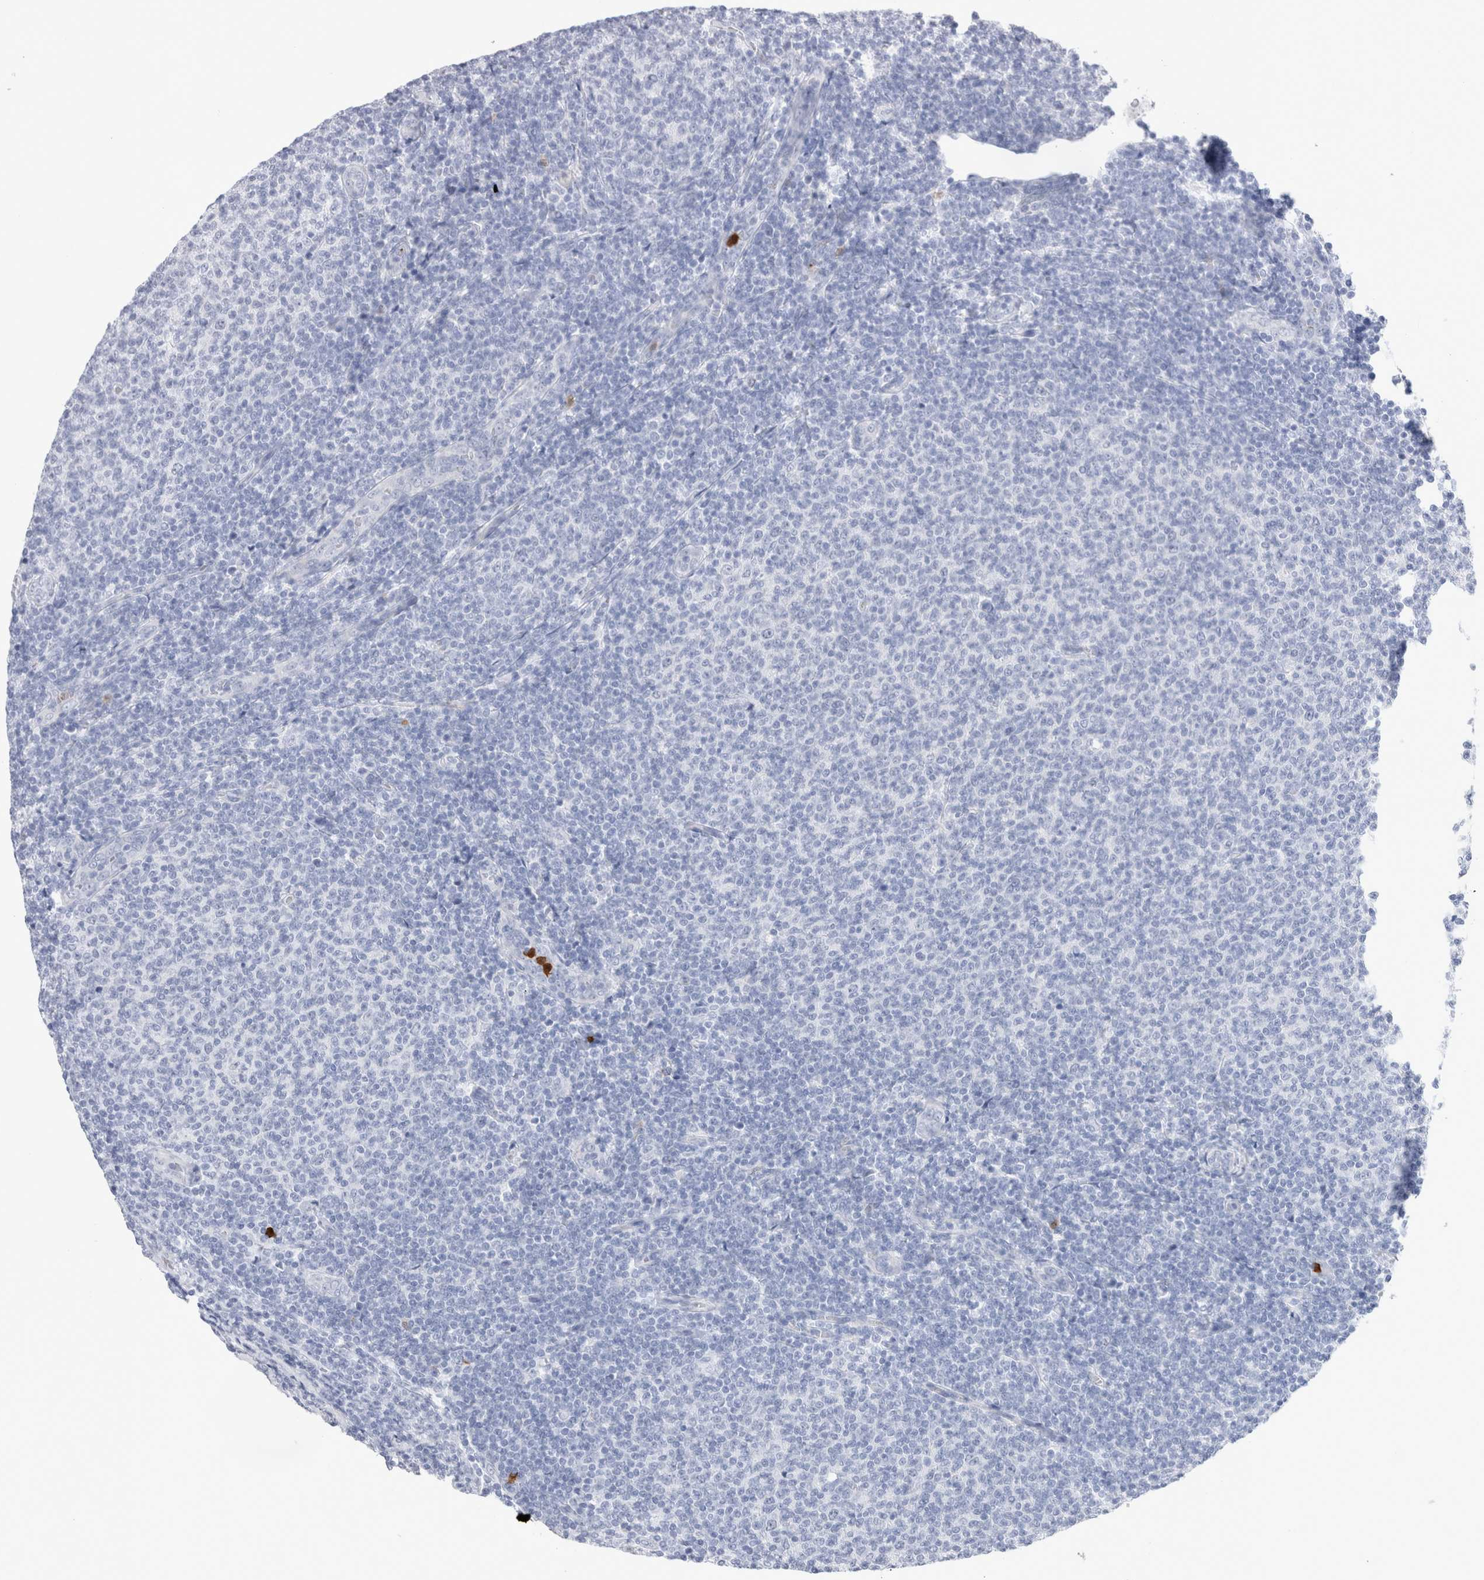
{"staining": {"intensity": "negative", "quantity": "none", "location": "none"}, "tissue": "lymphoma", "cell_type": "Tumor cells", "image_type": "cancer", "snomed": [{"axis": "morphology", "description": "Malignant lymphoma, non-Hodgkin's type, Low grade"}, {"axis": "topography", "description": "Lymph node"}], "caption": "Lymphoma was stained to show a protein in brown. There is no significant staining in tumor cells.", "gene": "SLC10A5", "patient": {"sex": "male", "age": 66}}